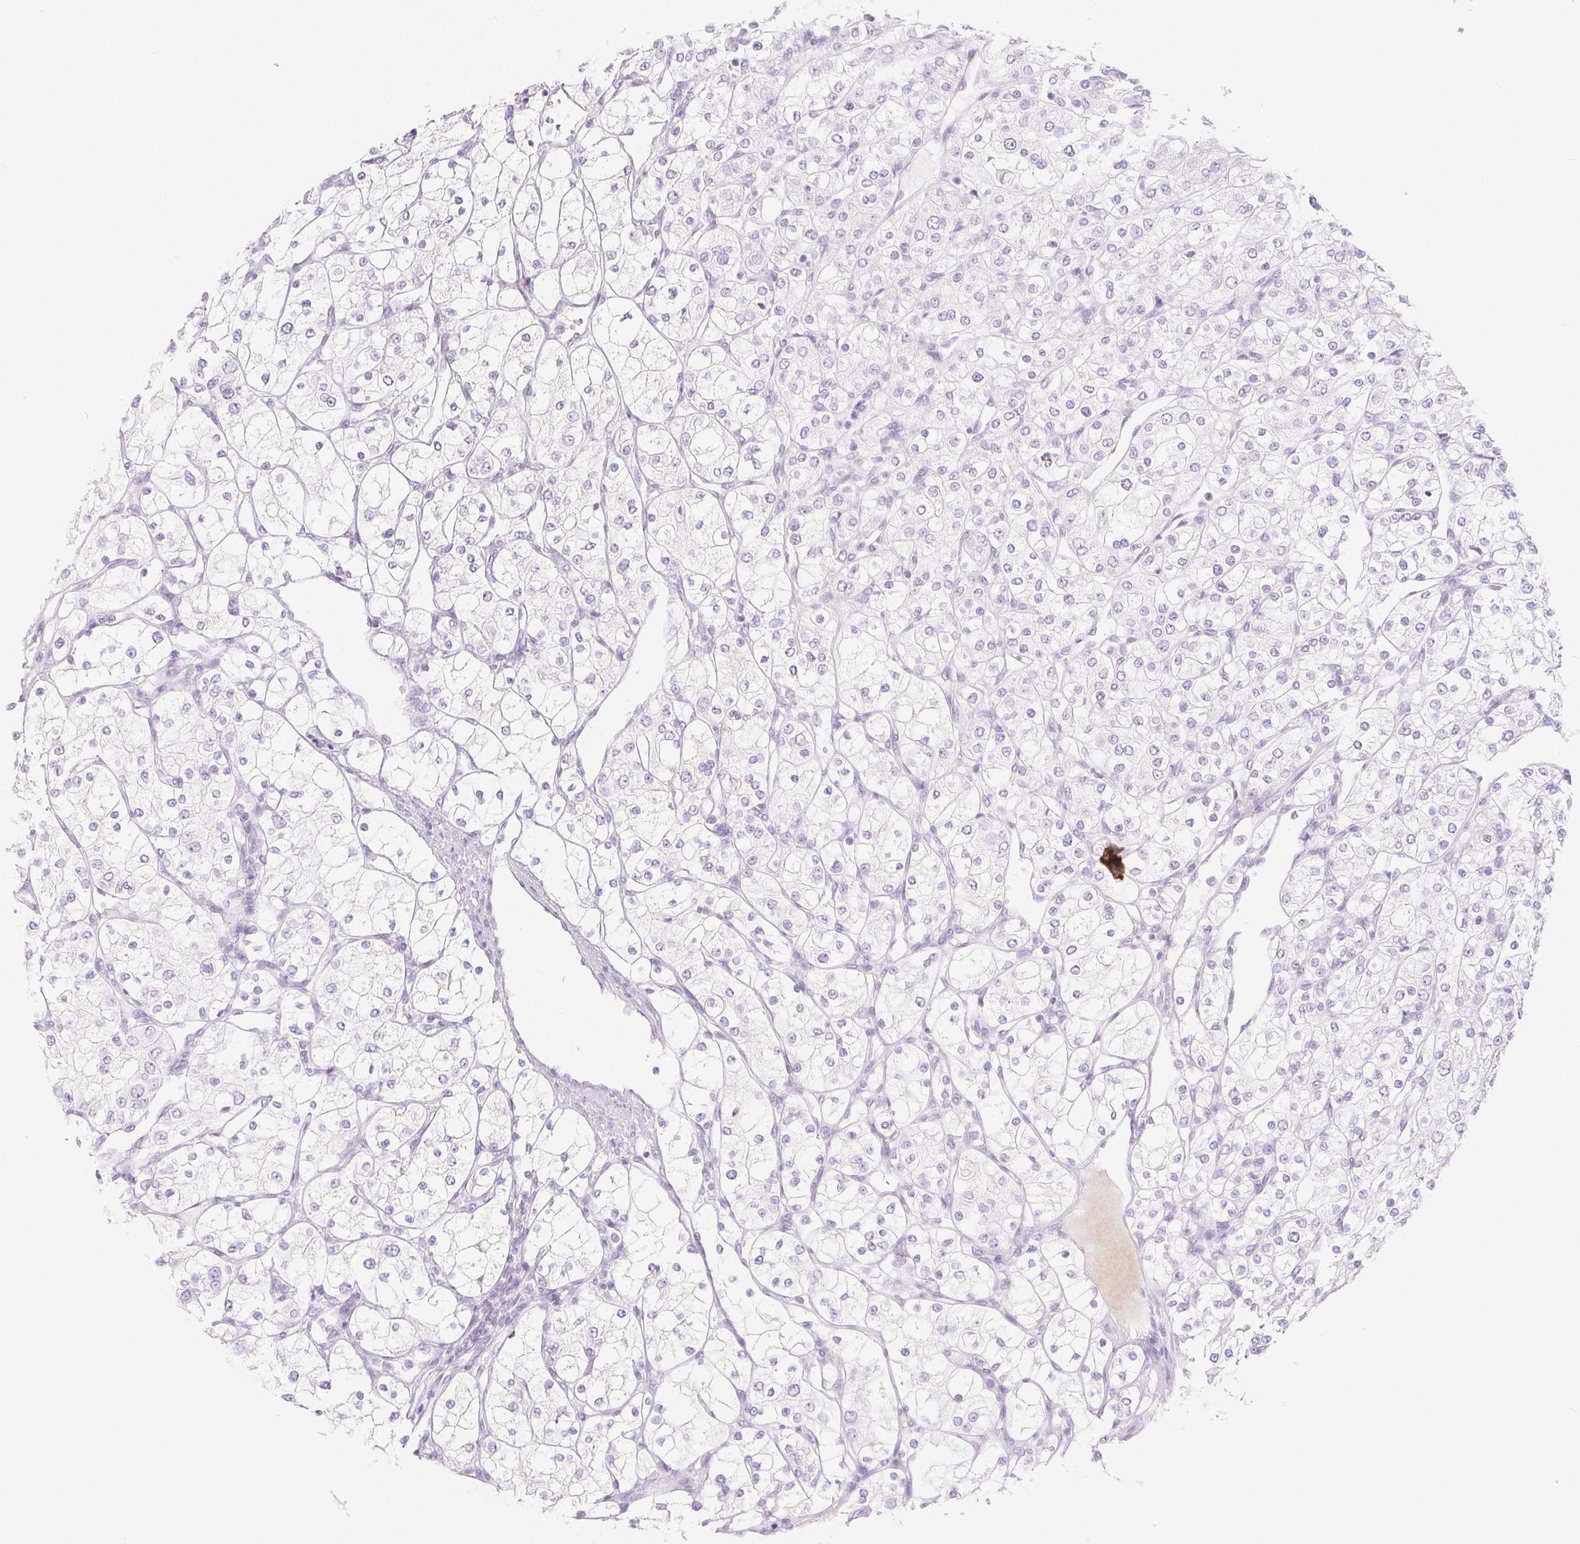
{"staining": {"intensity": "negative", "quantity": "none", "location": "none"}, "tissue": "renal cancer", "cell_type": "Tumor cells", "image_type": "cancer", "snomed": [{"axis": "morphology", "description": "Adenocarcinoma, NOS"}, {"axis": "topography", "description": "Kidney"}], "caption": "Immunohistochemistry (IHC) of human adenocarcinoma (renal) demonstrates no staining in tumor cells.", "gene": "PI3", "patient": {"sex": "male", "age": 80}}